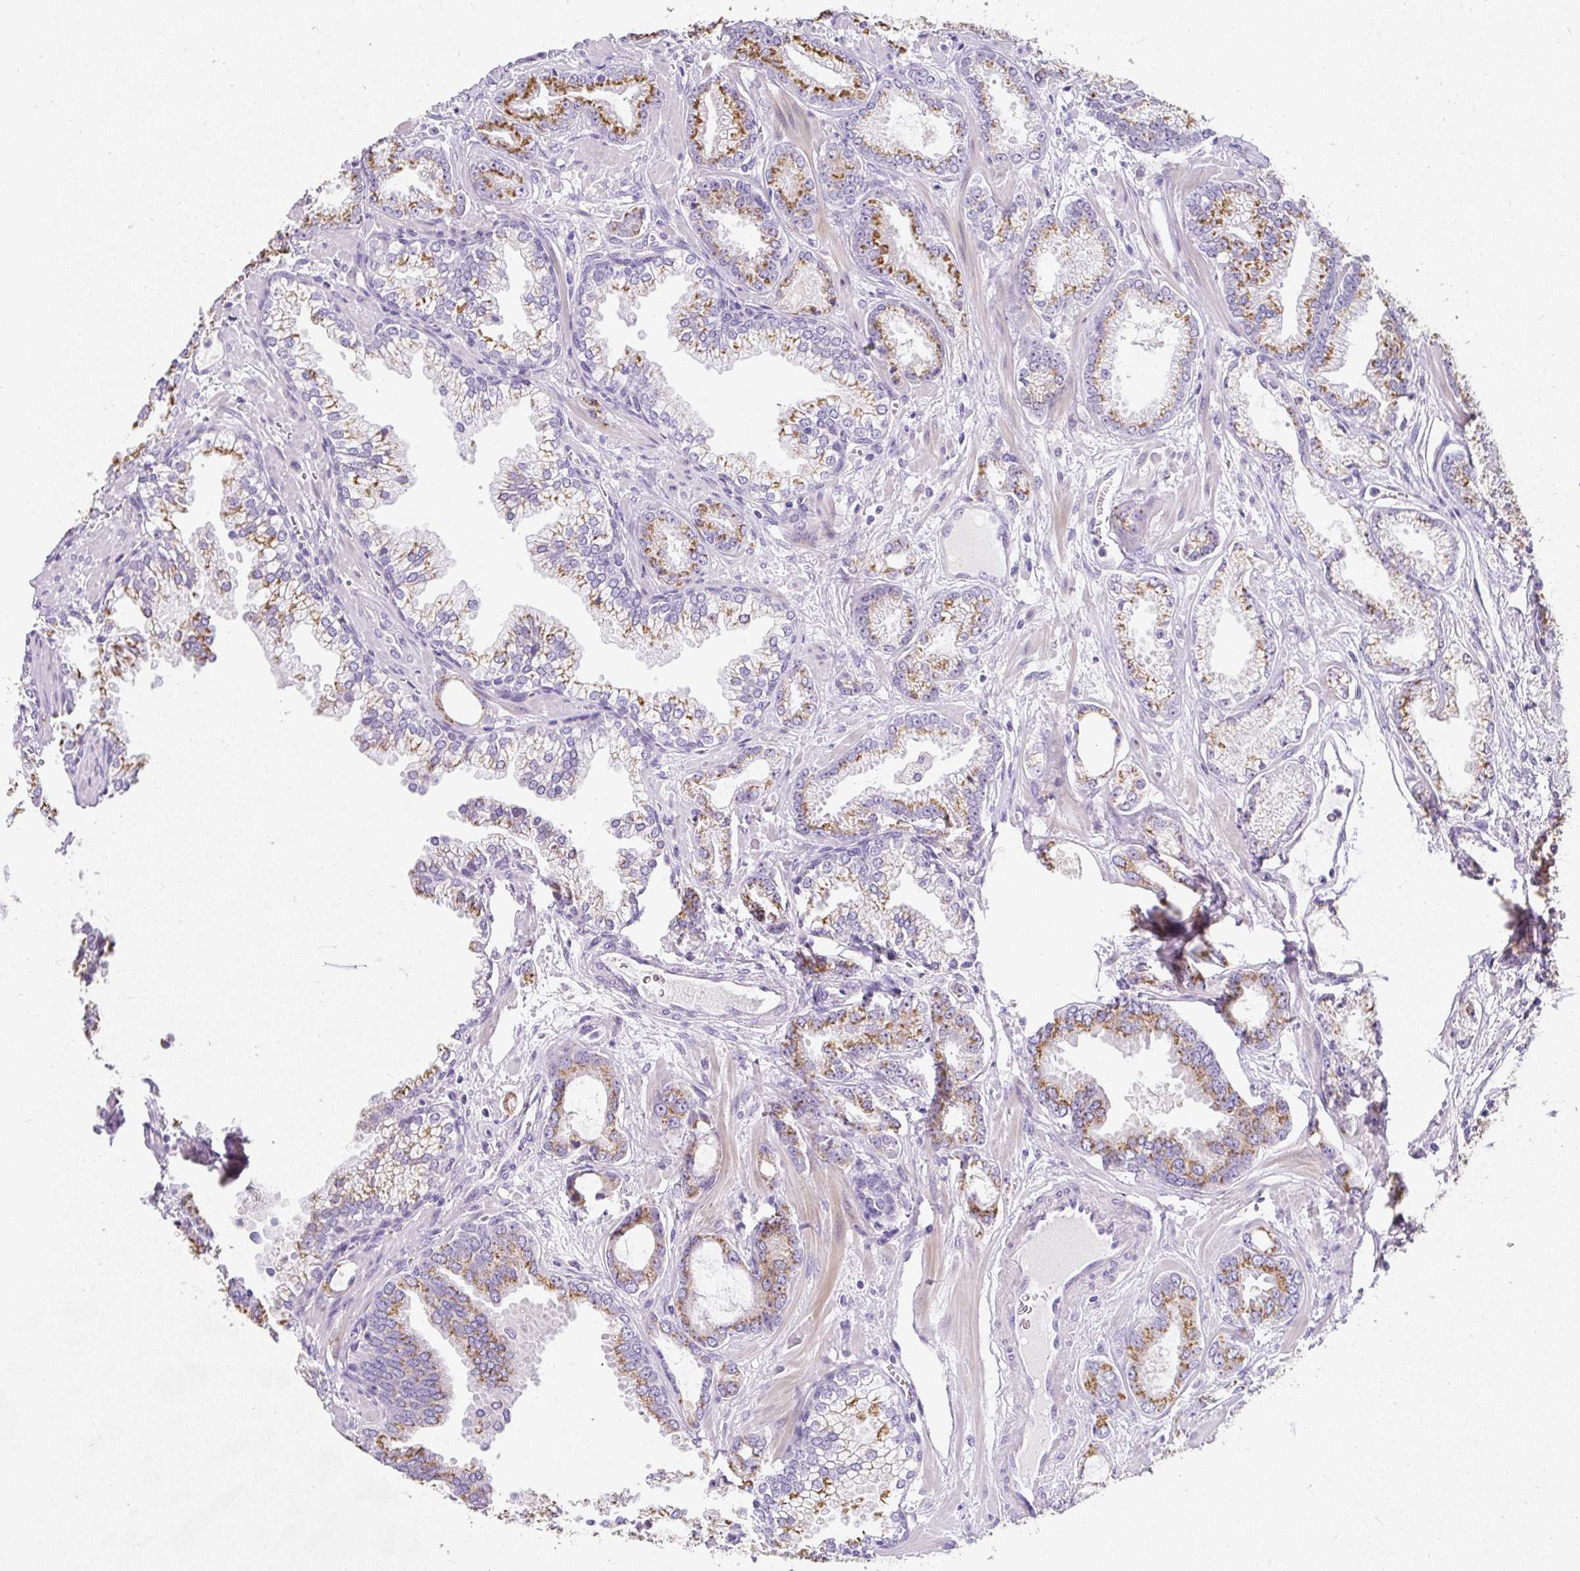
{"staining": {"intensity": "moderate", "quantity": ">75%", "location": "cytoplasmic/membranous"}, "tissue": "prostate cancer", "cell_type": "Tumor cells", "image_type": "cancer", "snomed": [{"axis": "morphology", "description": "Adenocarcinoma, Medium grade"}, {"axis": "topography", "description": "Prostate"}], "caption": "A brown stain shows moderate cytoplasmic/membranous positivity of a protein in human prostate cancer tumor cells. (IHC, brightfield microscopy, high magnification).", "gene": "DTX4", "patient": {"sex": "male", "age": 57}}